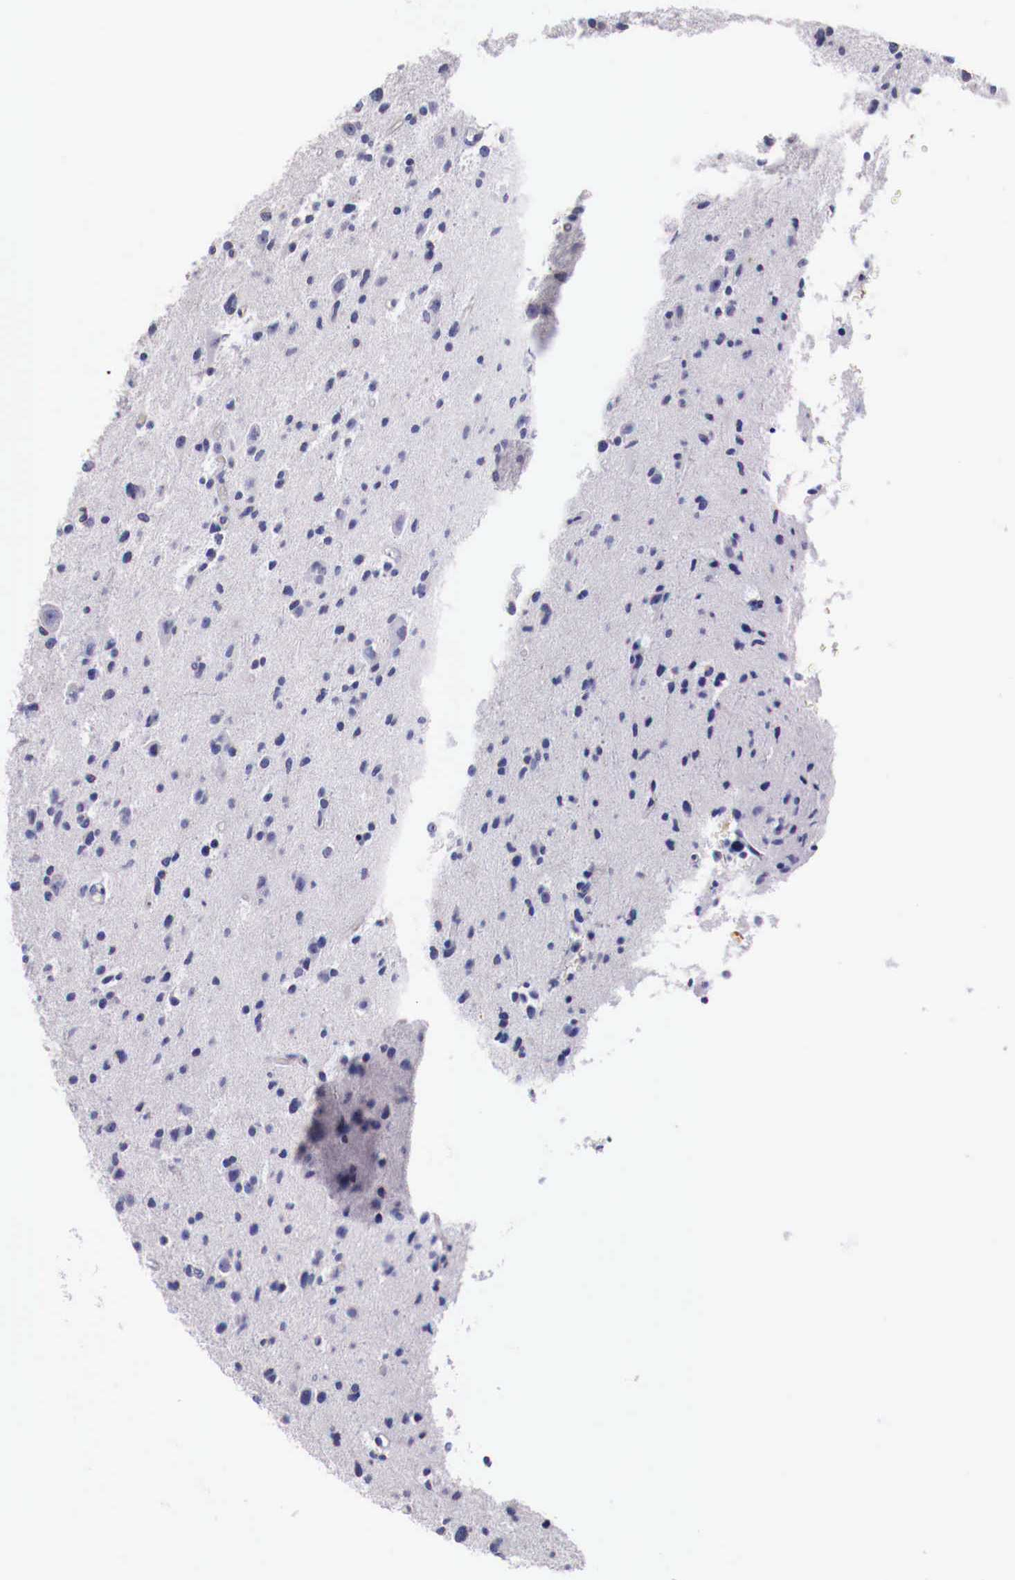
{"staining": {"intensity": "negative", "quantity": "none", "location": "none"}, "tissue": "glioma", "cell_type": "Tumor cells", "image_type": "cancer", "snomed": [{"axis": "morphology", "description": "Glioma, malignant, Low grade"}, {"axis": "topography", "description": "Brain"}], "caption": "Immunohistochemical staining of glioma reveals no significant expression in tumor cells.", "gene": "PITPNA", "patient": {"sex": "female", "age": 46}}